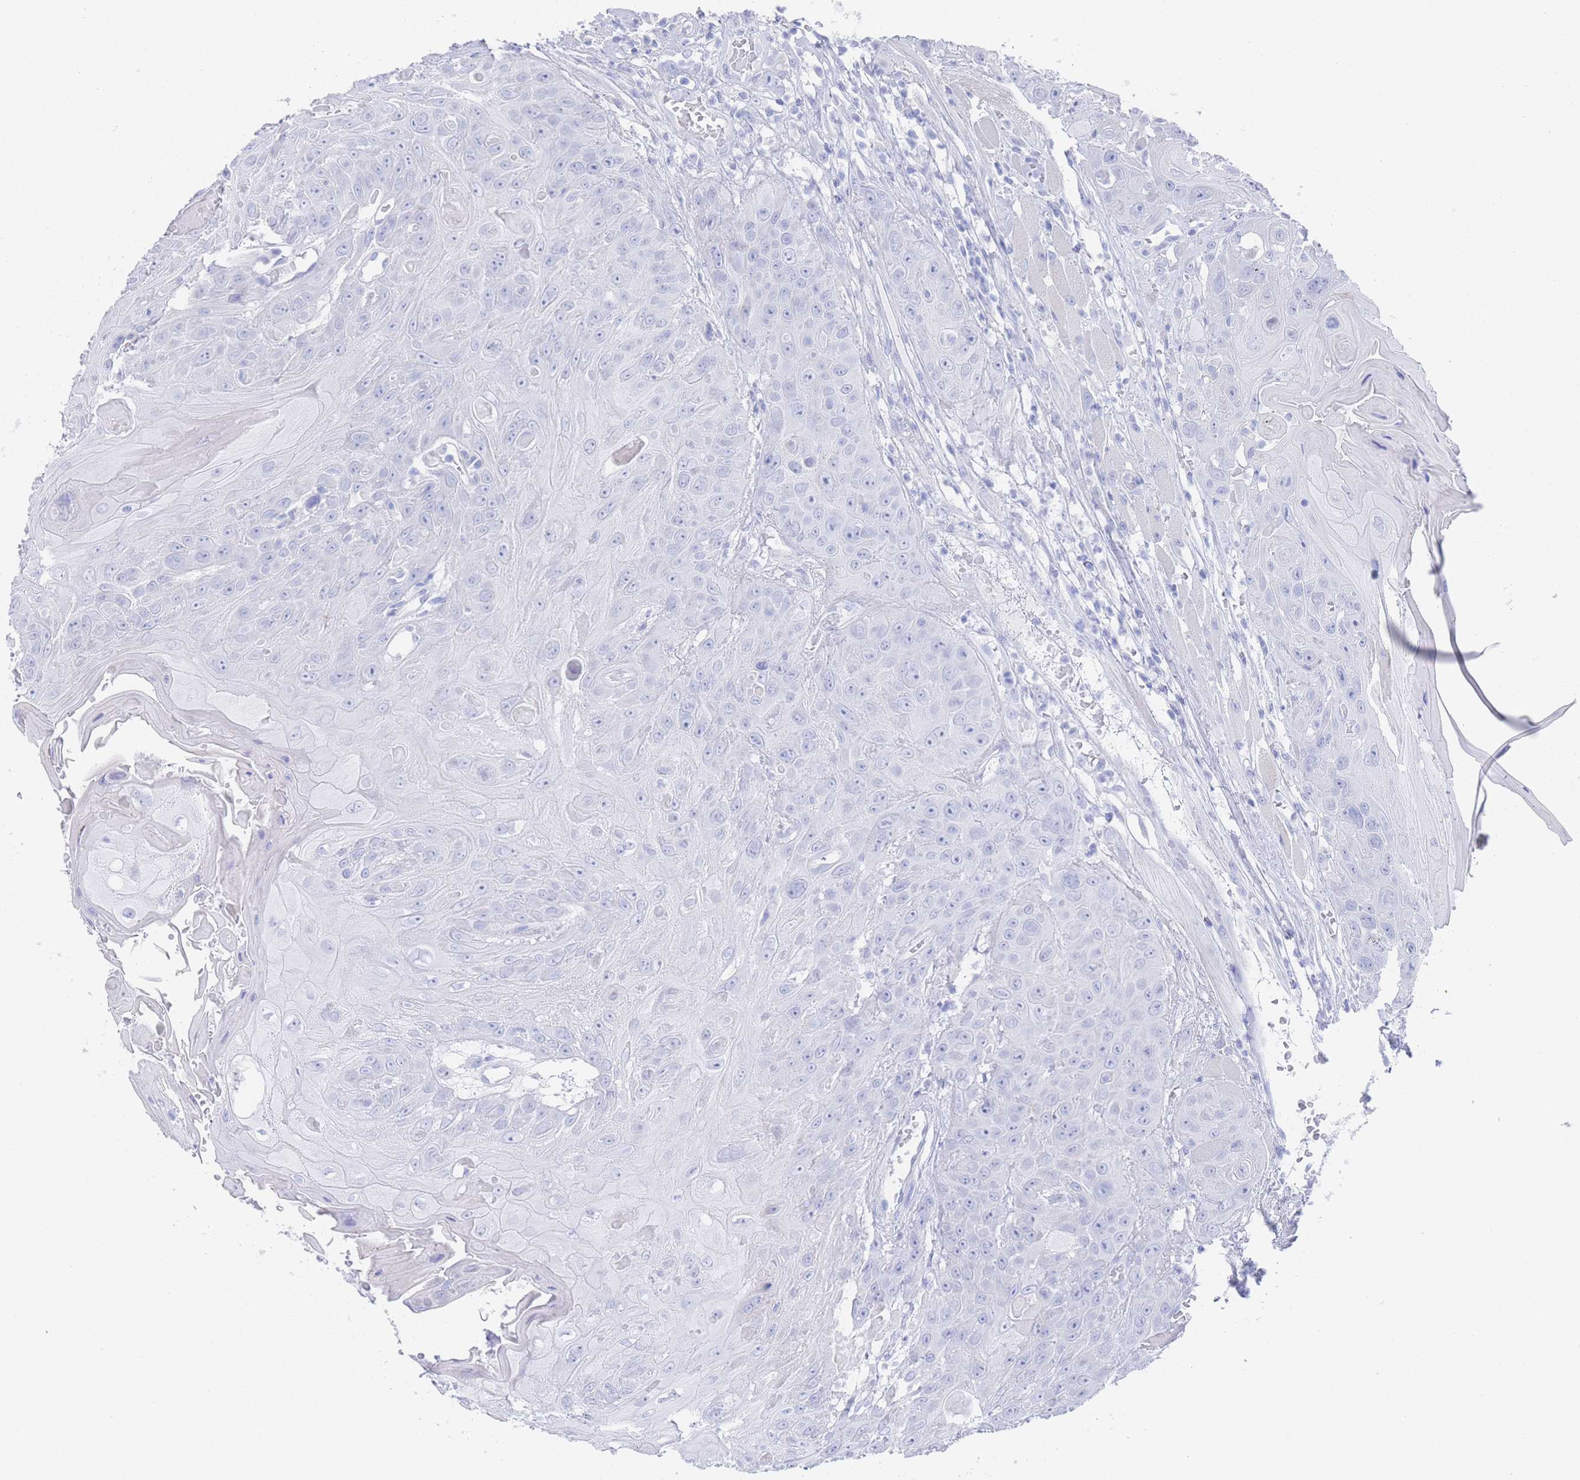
{"staining": {"intensity": "negative", "quantity": "none", "location": "none"}, "tissue": "head and neck cancer", "cell_type": "Tumor cells", "image_type": "cancer", "snomed": [{"axis": "morphology", "description": "Squamous cell carcinoma, NOS"}, {"axis": "topography", "description": "Head-Neck"}], "caption": "A high-resolution photomicrograph shows IHC staining of head and neck cancer (squamous cell carcinoma), which exhibits no significant positivity in tumor cells.", "gene": "LRRC37A", "patient": {"sex": "female", "age": 59}}